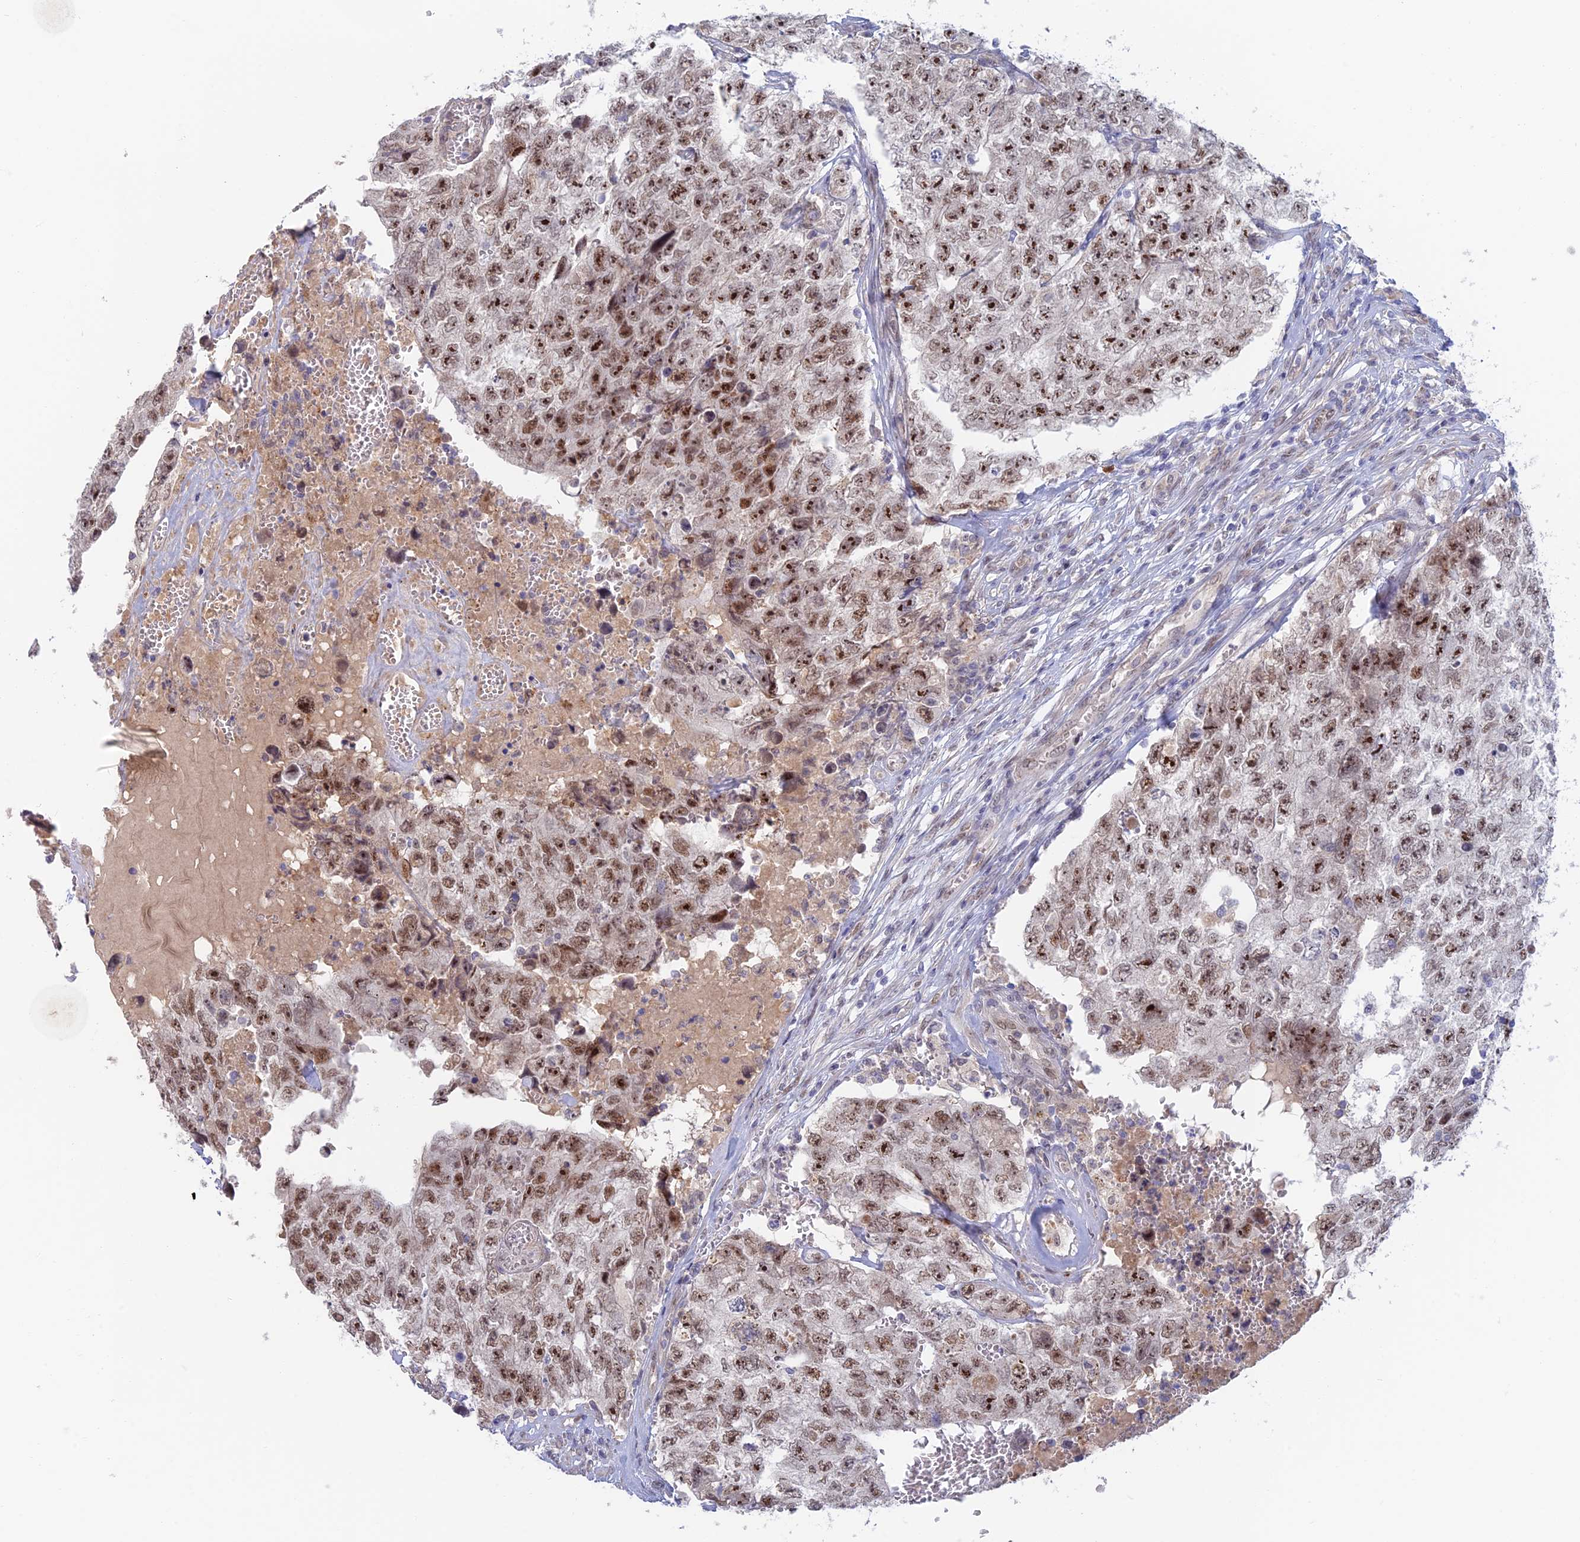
{"staining": {"intensity": "strong", "quantity": "25%-75%", "location": "nuclear"}, "tissue": "testis cancer", "cell_type": "Tumor cells", "image_type": "cancer", "snomed": [{"axis": "morphology", "description": "Carcinoma, Embryonal, NOS"}, {"axis": "topography", "description": "Testis"}], "caption": "About 25%-75% of tumor cells in human testis embryonal carcinoma demonstrate strong nuclear protein positivity as visualized by brown immunohistochemical staining.", "gene": "ZUP1", "patient": {"sex": "male", "age": 17}}